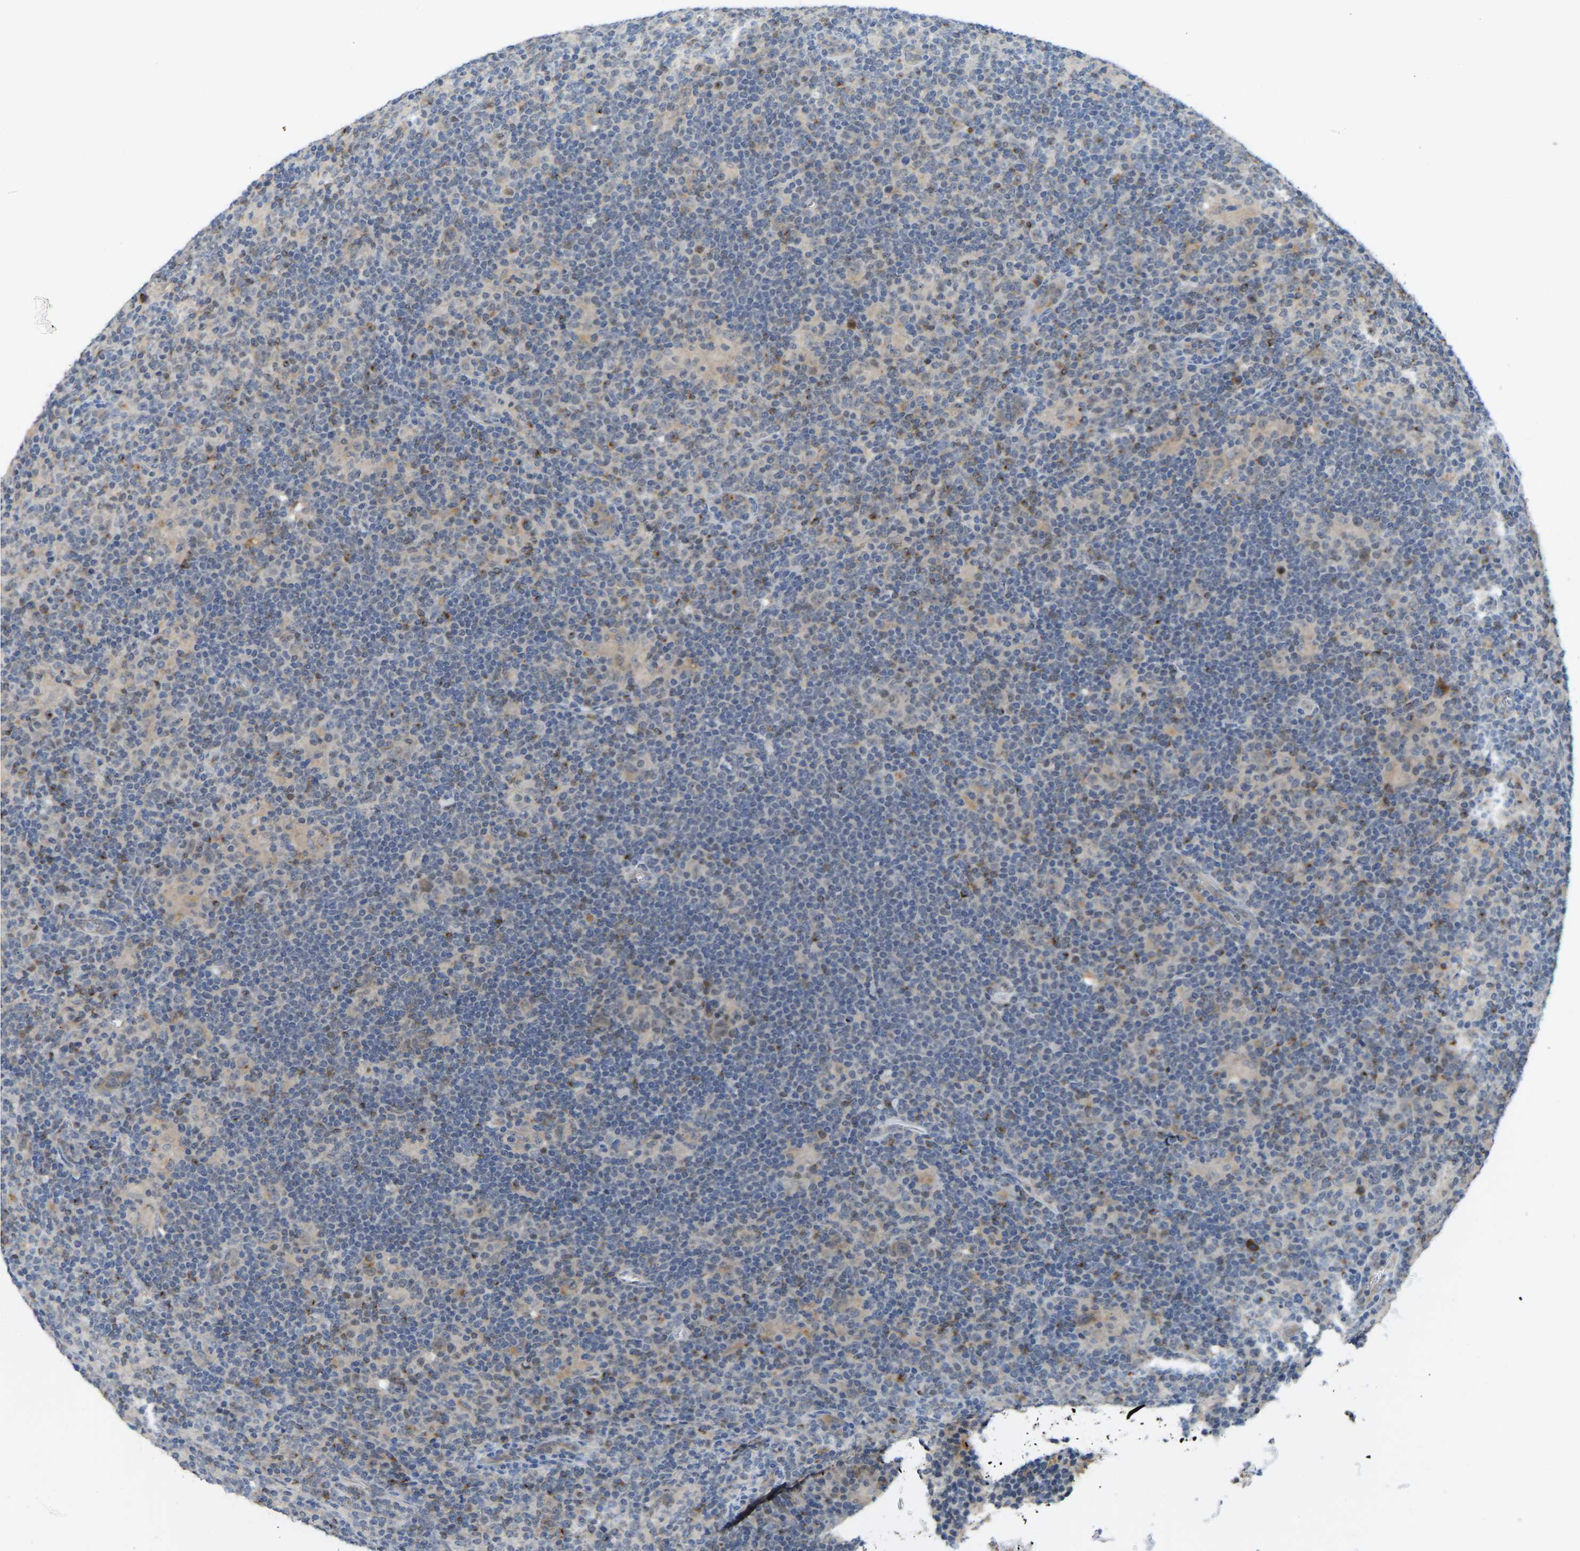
{"staining": {"intensity": "weak", "quantity": "<25%", "location": "cytoplasmic/membranous"}, "tissue": "lymphoma", "cell_type": "Tumor cells", "image_type": "cancer", "snomed": [{"axis": "morphology", "description": "Hodgkin's disease, NOS"}, {"axis": "topography", "description": "Lymph node"}], "caption": "Immunohistochemical staining of Hodgkin's disease demonstrates no significant expression in tumor cells.", "gene": "ZNF251", "patient": {"sex": "female", "age": 57}}